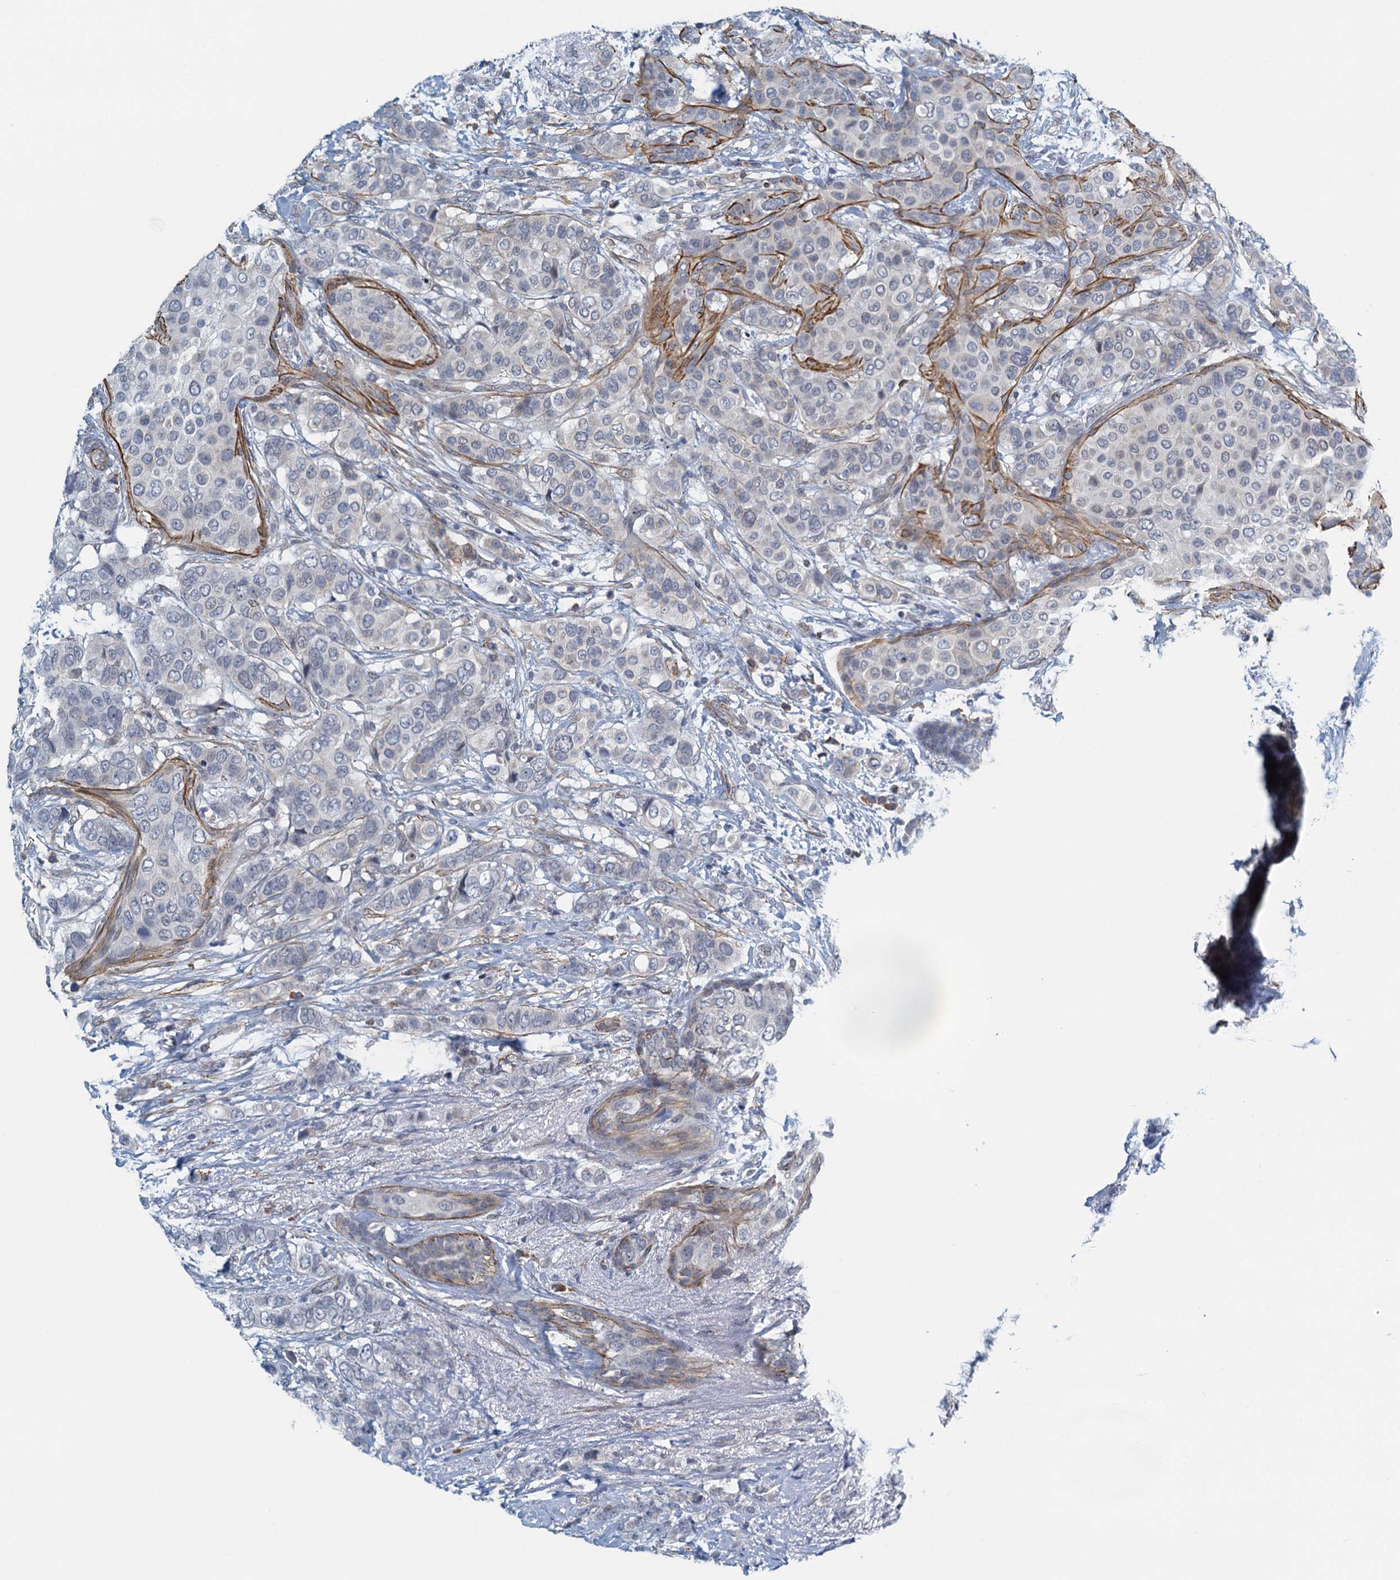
{"staining": {"intensity": "negative", "quantity": "none", "location": "none"}, "tissue": "breast cancer", "cell_type": "Tumor cells", "image_type": "cancer", "snomed": [{"axis": "morphology", "description": "Lobular carcinoma"}, {"axis": "topography", "description": "Breast"}], "caption": "High power microscopy histopathology image of an immunohistochemistry micrograph of breast cancer, revealing no significant expression in tumor cells.", "gene": "ALG2", "patient": {"sex": "female", "age": 51}}